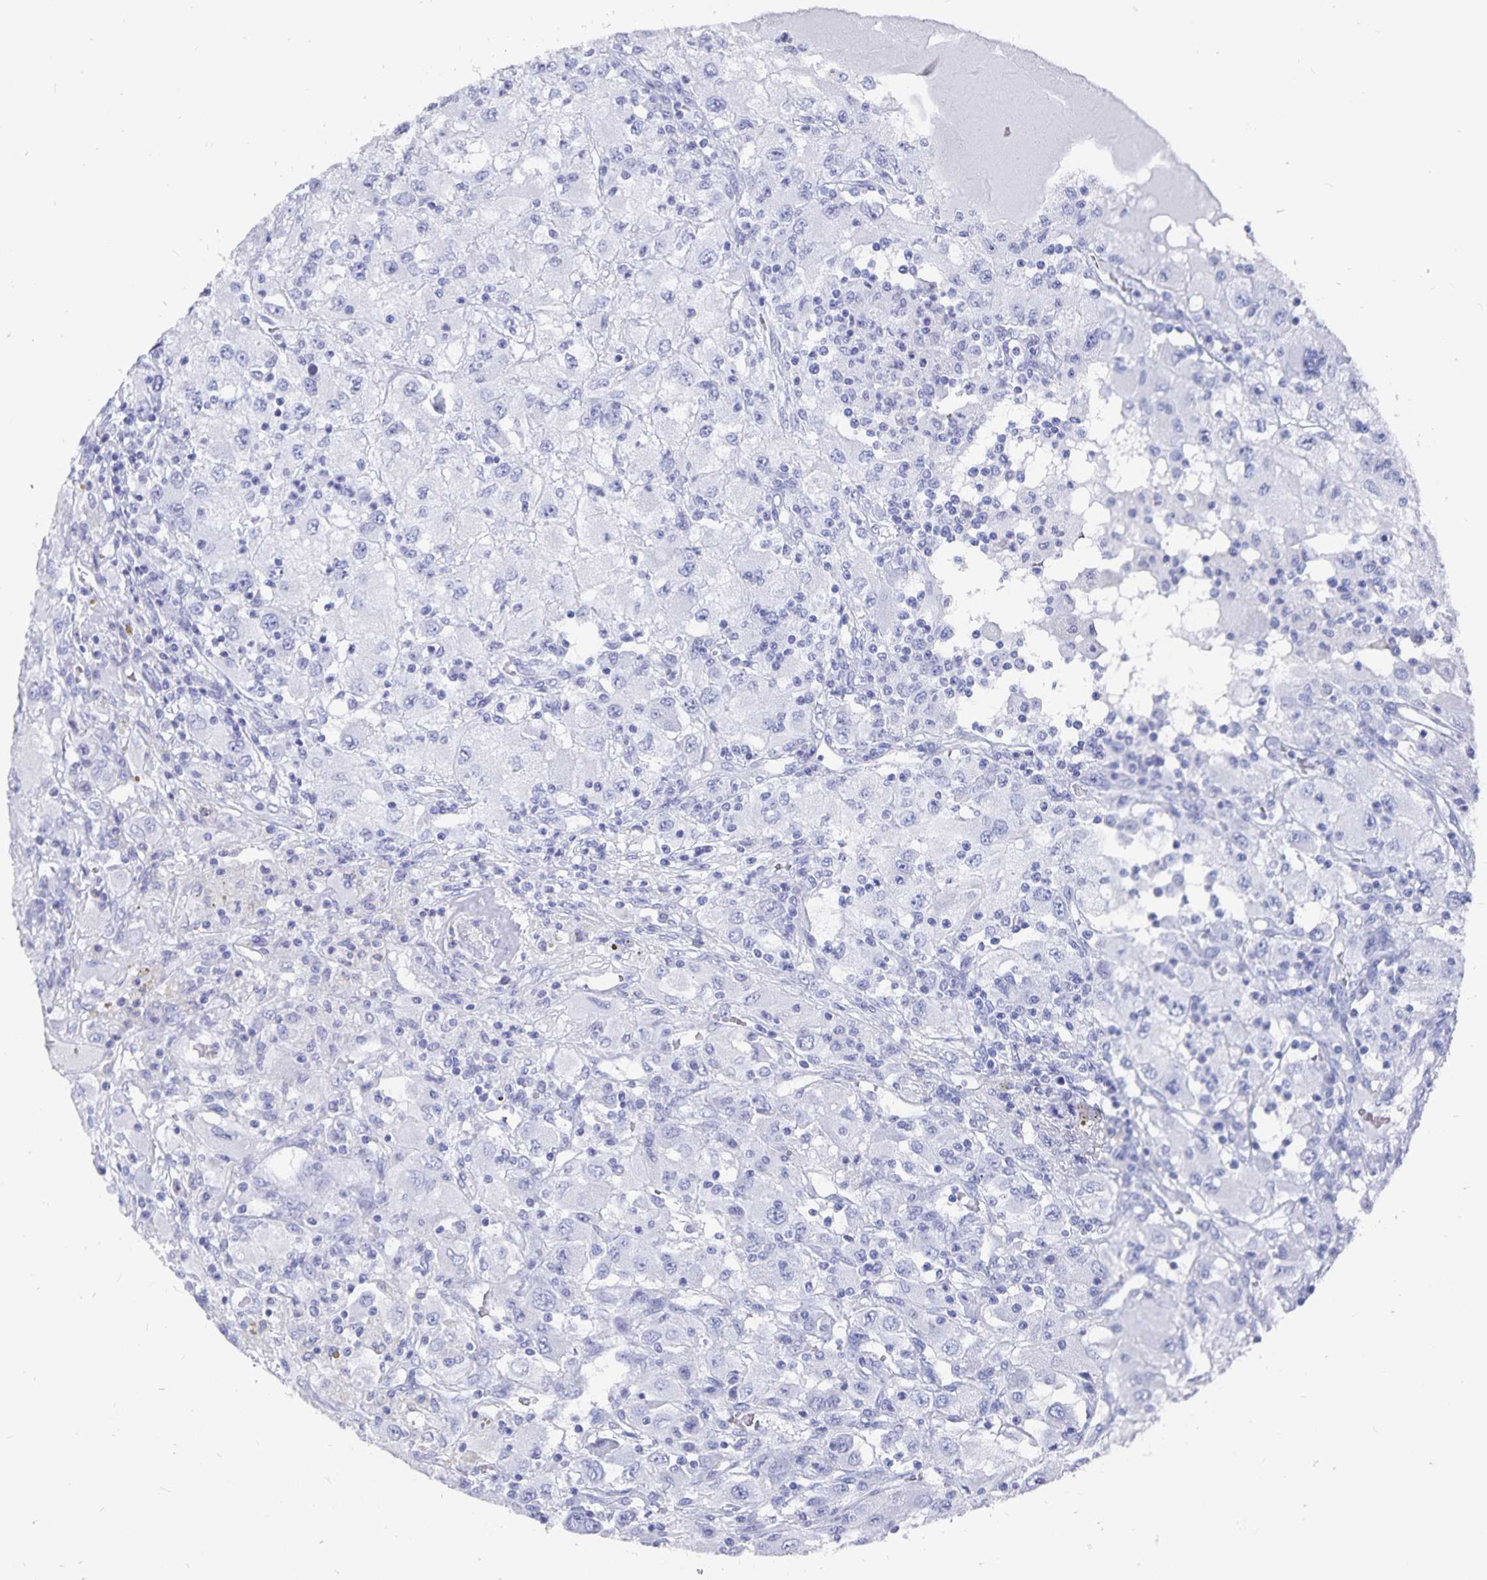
{"staining": {"intensity": "negative", "quantity": "none", "location": "none"}, "tissue": "renal cancer", "cell_type": "Tumor cells", "image_type": "cancer", "snomed": [{"axis": "morphology", "description": "Adenocarcinoma, NOS"}, {"axis": "topography", "description": "Kidney"}], "caption": "Immunohistochemistry (IHC) photomicrograph of neoplastic tissue: human renal cancer stained with DAB reveals no significant protein staining in tumor cells.", "gene": "ADH1A", "patient": {"sex": "female", "age": 67}}